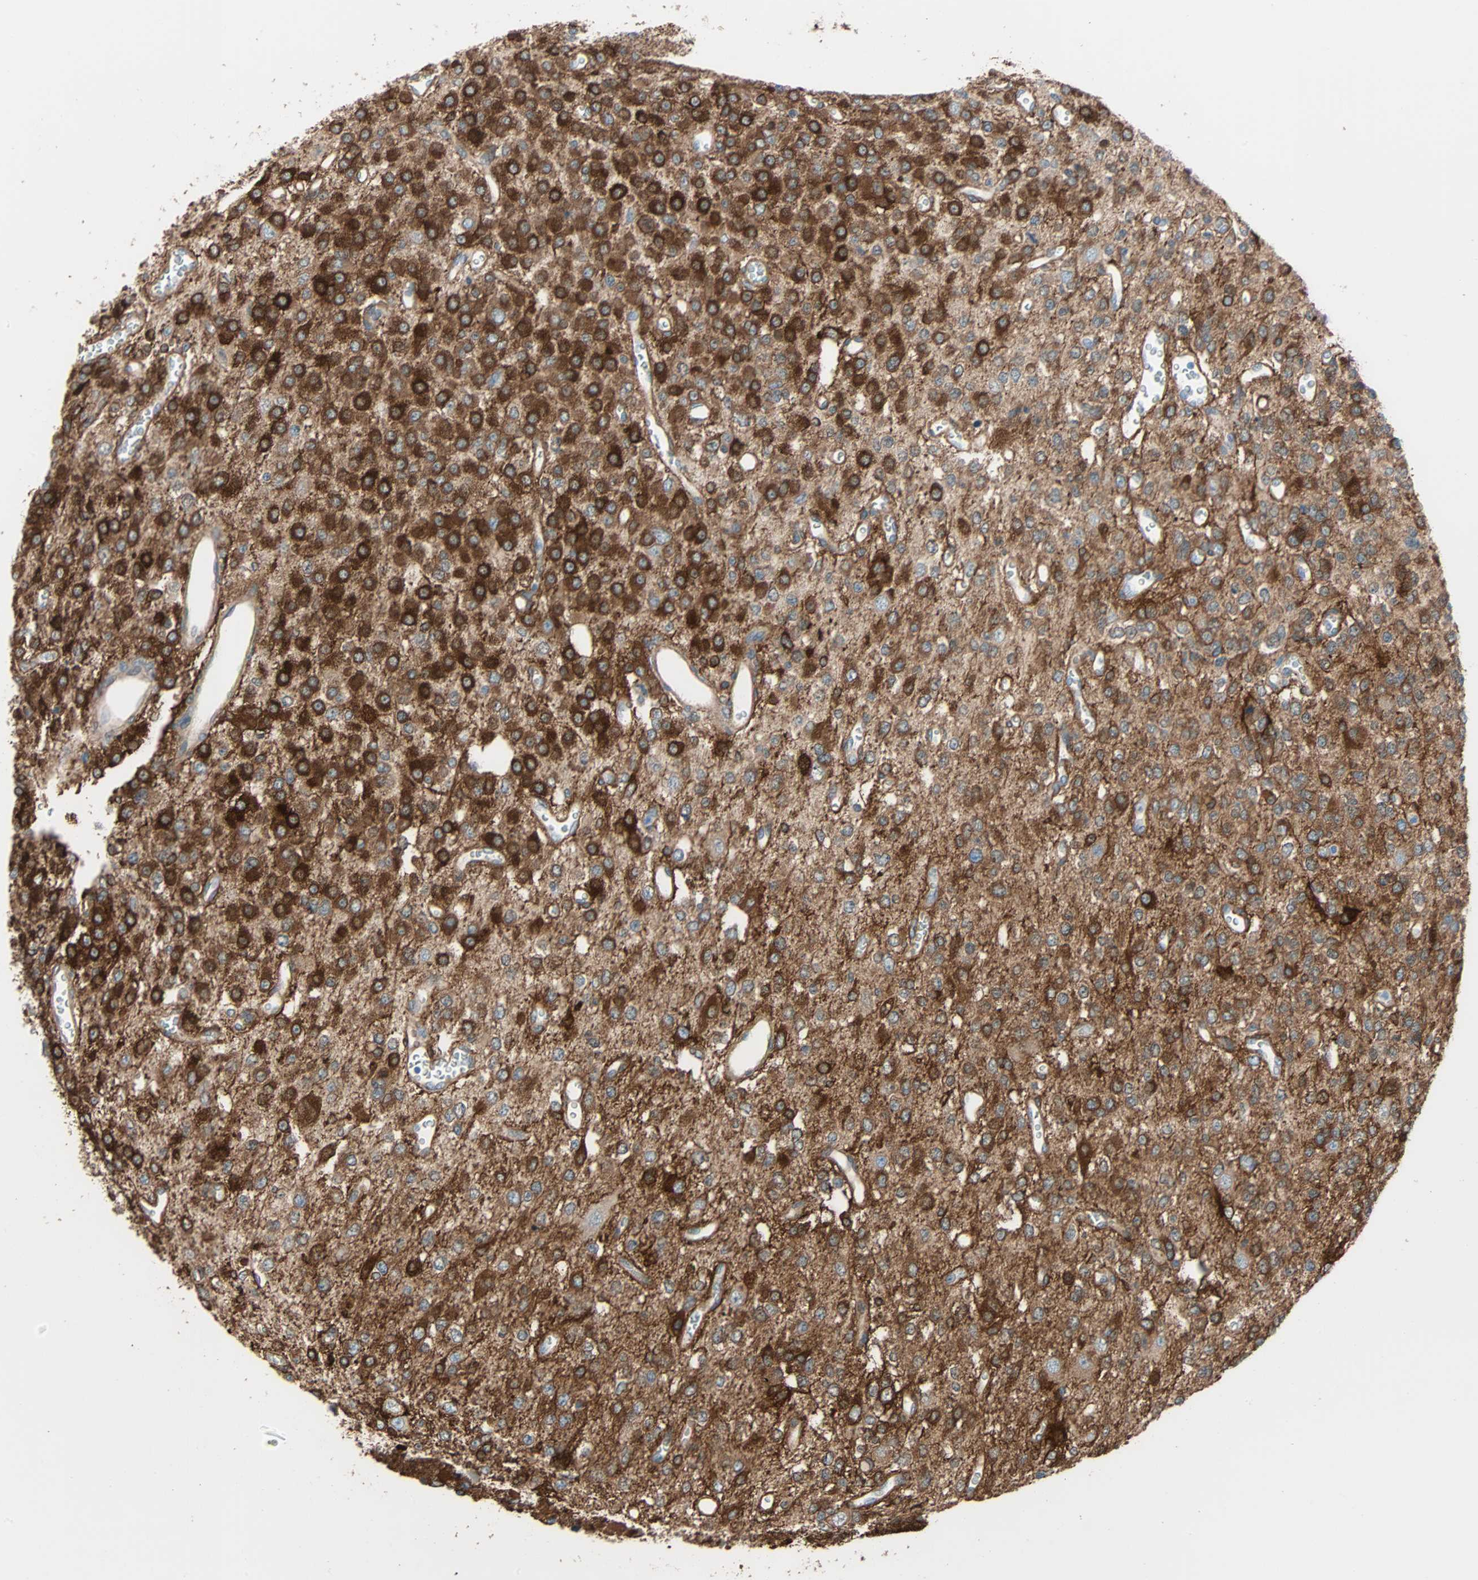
{"staining": {"intensity": "strong", "quantity": ">75%", "location": "cytoplasmic/membranous"}, "tissue": "glioma", "cell_type": "Tumor cells", "image_type": "cancer", "snomed": [{"axis": "morphology", "description": "Glioma, malignant, Low grade"}, {"axis": "topography", "description": "Brain"}], "caption": "About >75% of tumor cells in human glioma reveal strong cytoplasmic/membranous protein expression as visualized by brown immunohistochemical staining.", "gene": "EPB41L2", "patient": {"sex": "male", "age": 38}}